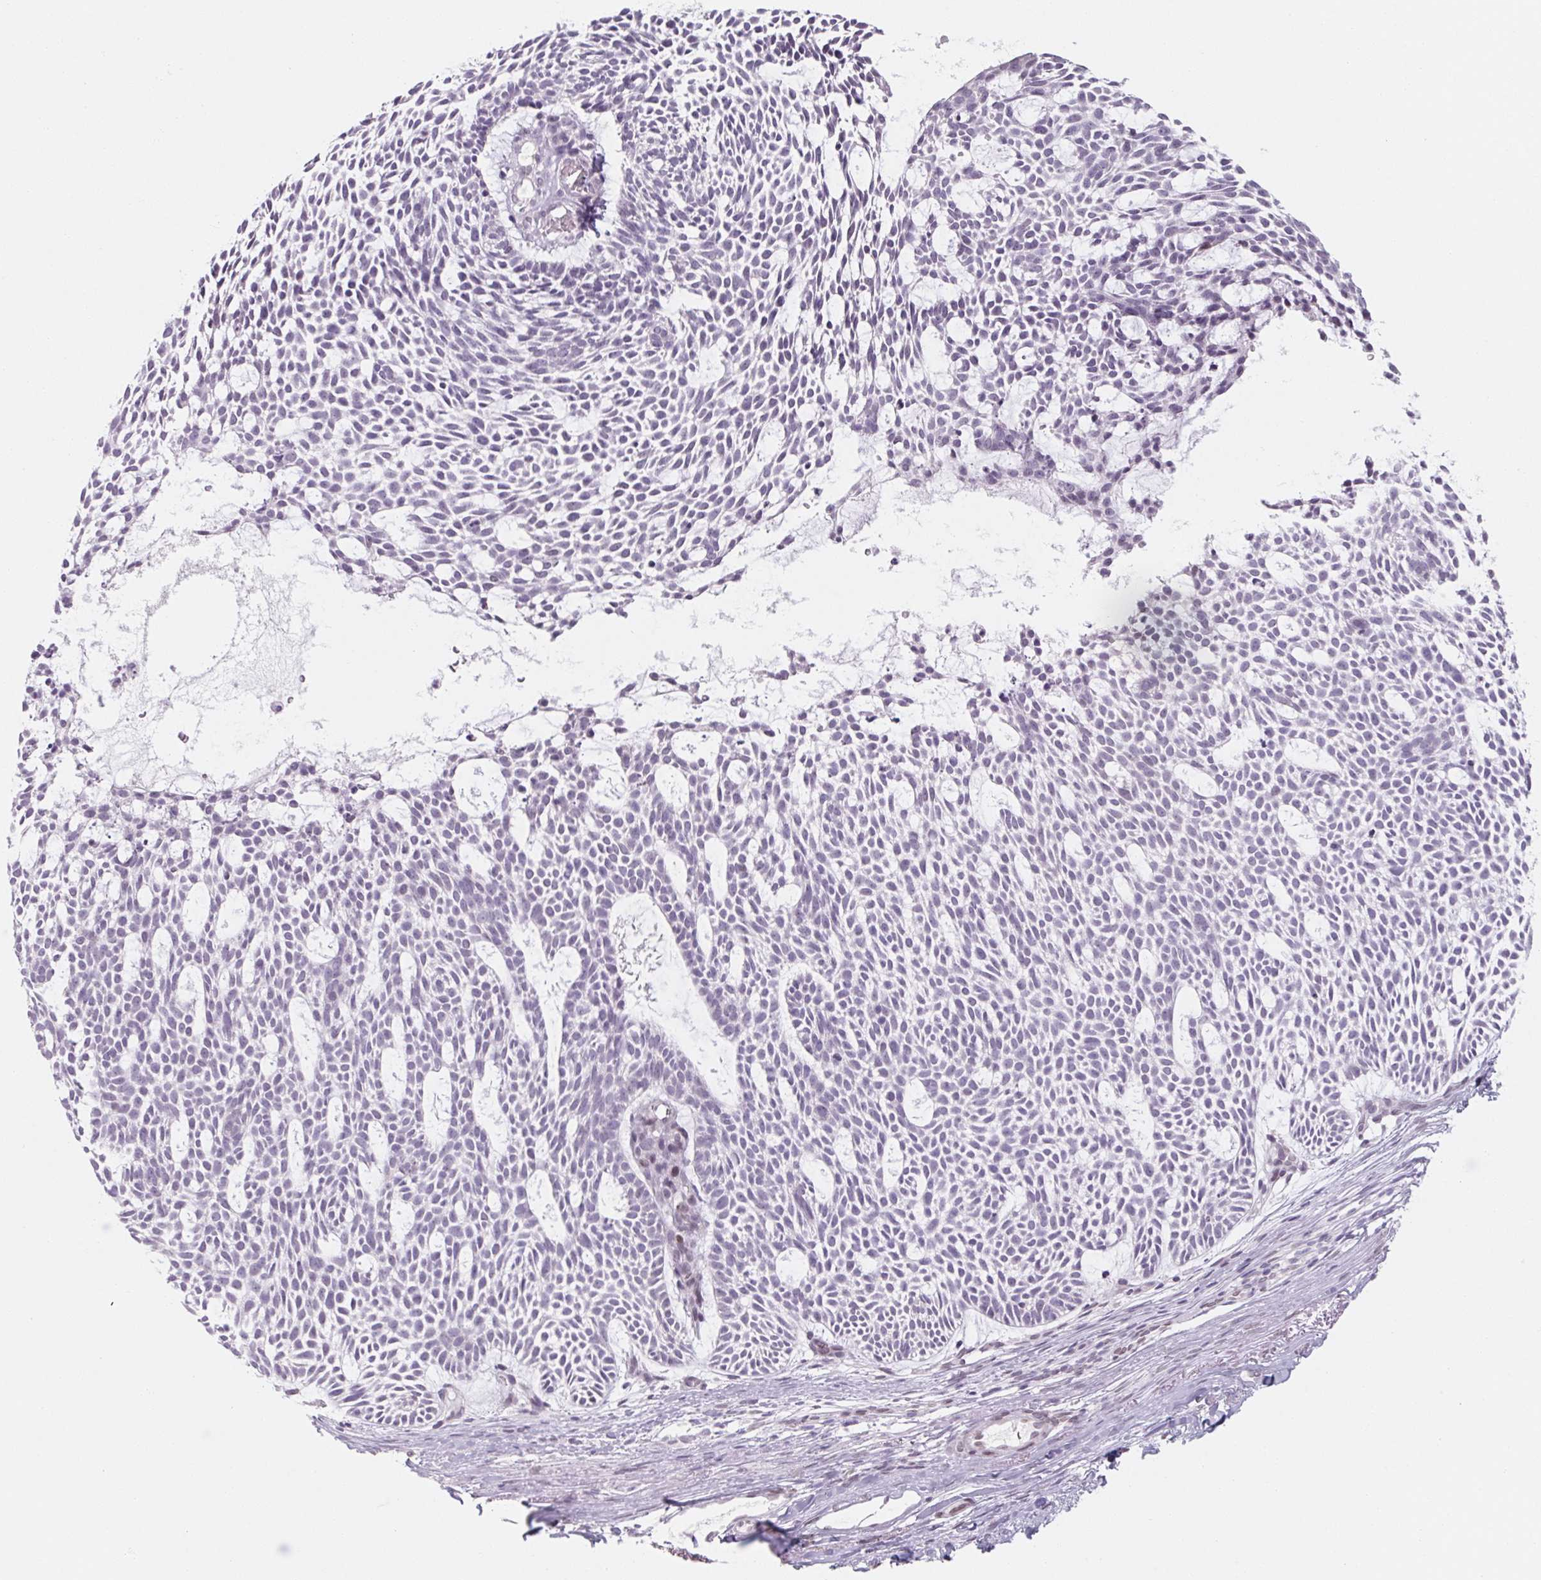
{"staining": {"intensity": "negative", "quantity": "none", "location": "none"}, "tissue": "skin cancer", "cell_type": "Tumor cells", "image_type": "cancer", "snomed": [{"axis": "morphology", "description": "Basal cell carcinoma"}, {"axis": "topography", "description": "Skin"}], "caption": "A high-resolution micrograph shows IHC staining of skin cancer, which reveals no significant staining in tumor cells.", "gene": "KCNQ2", "patient": {"sex": "male", "age": 83}}